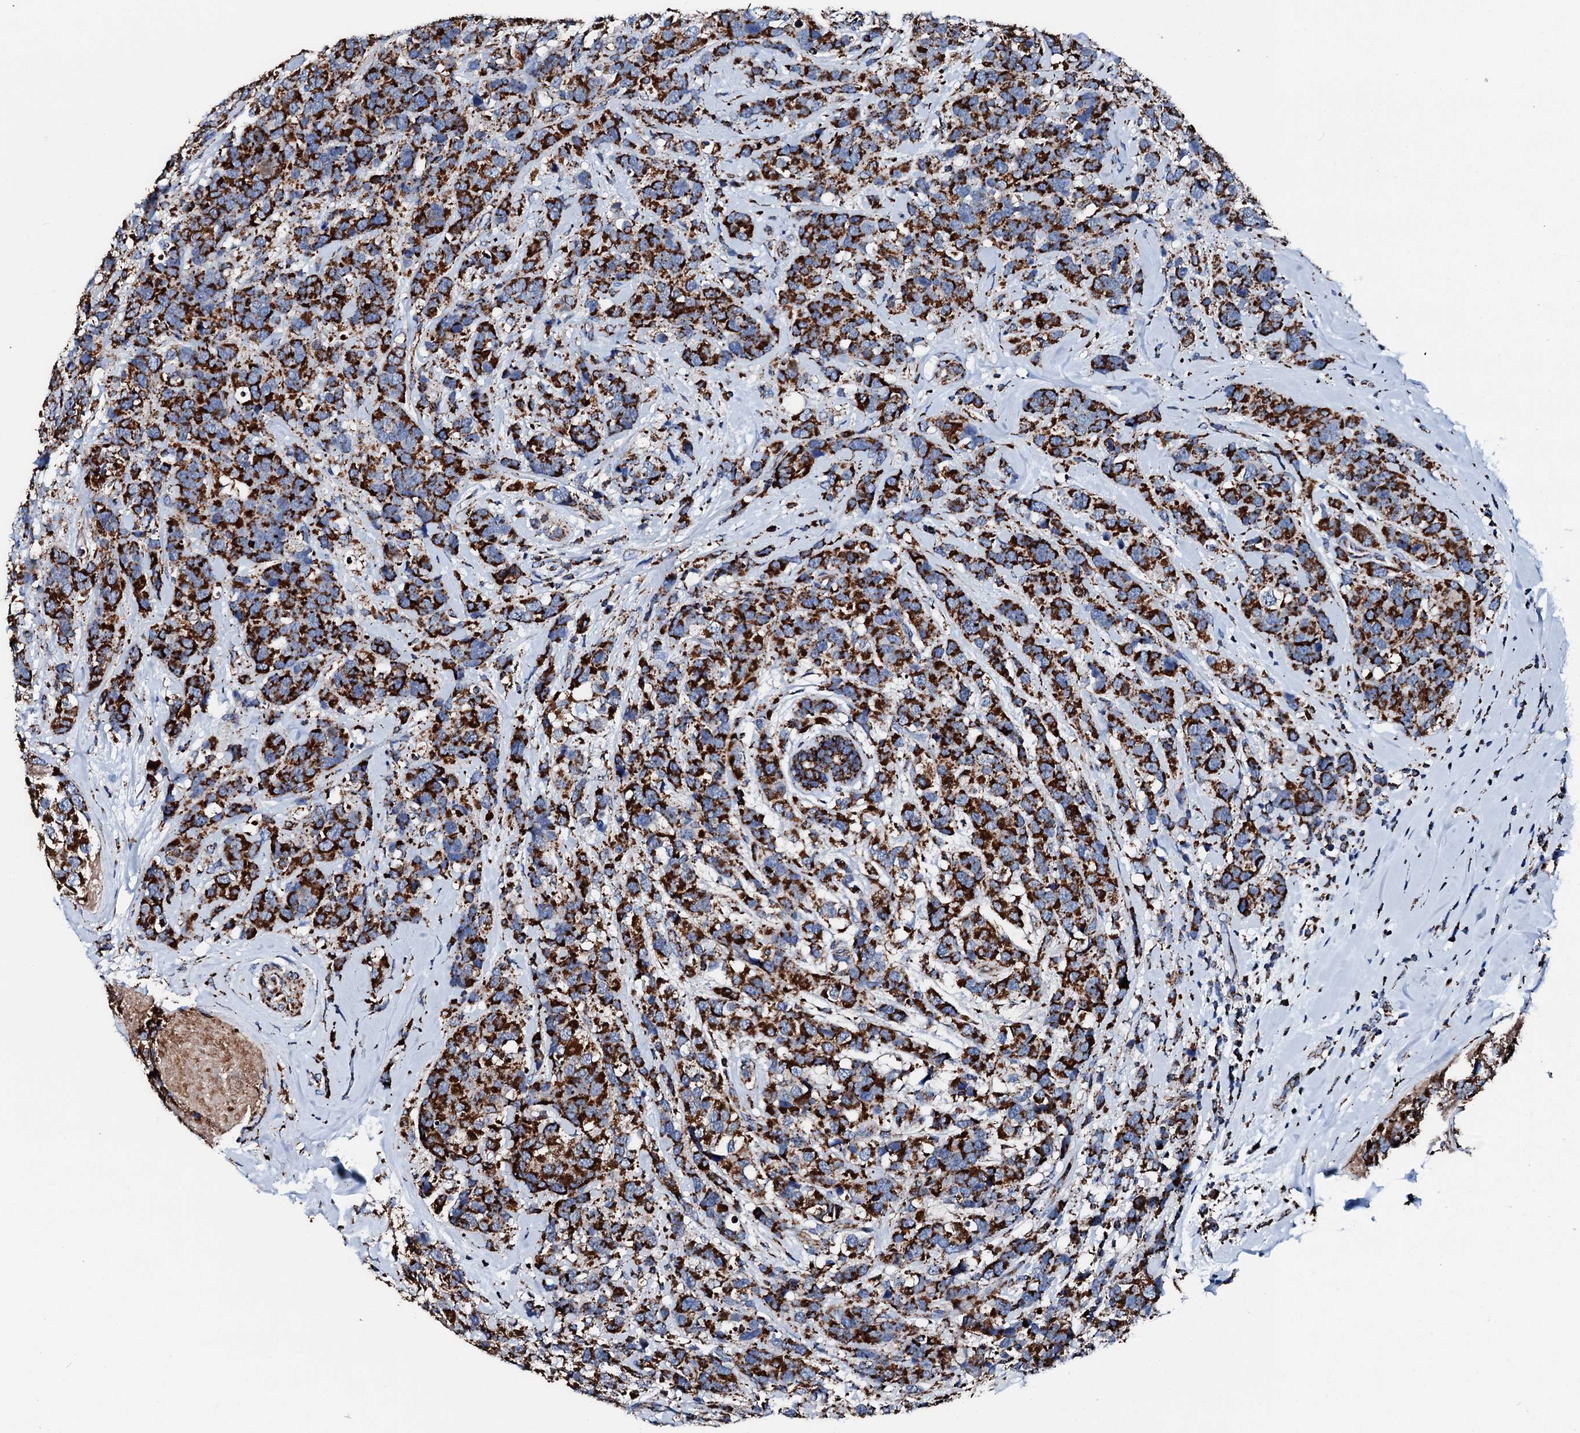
{"staining": {"intensity": "strong", "quantity": ">75%", "location": "cytoplasmic/membranous"}, "tissue": "breast cancer", "cell_type": "Tumor cells", "image_type": "cancer", "snomed": [{"axis": "morphology", "description": "Lobular carcinoma"}, {"axis": "topography", "description": "Breast"}], "caption": "Breast lobular carcinoma was stained to show a protein in brown. There is high levels of strong cytoplasmic/membranous expression in about >75% of tumor cells.", "gene": "HADH", "patient": {"sex": "female", "age": 59}}